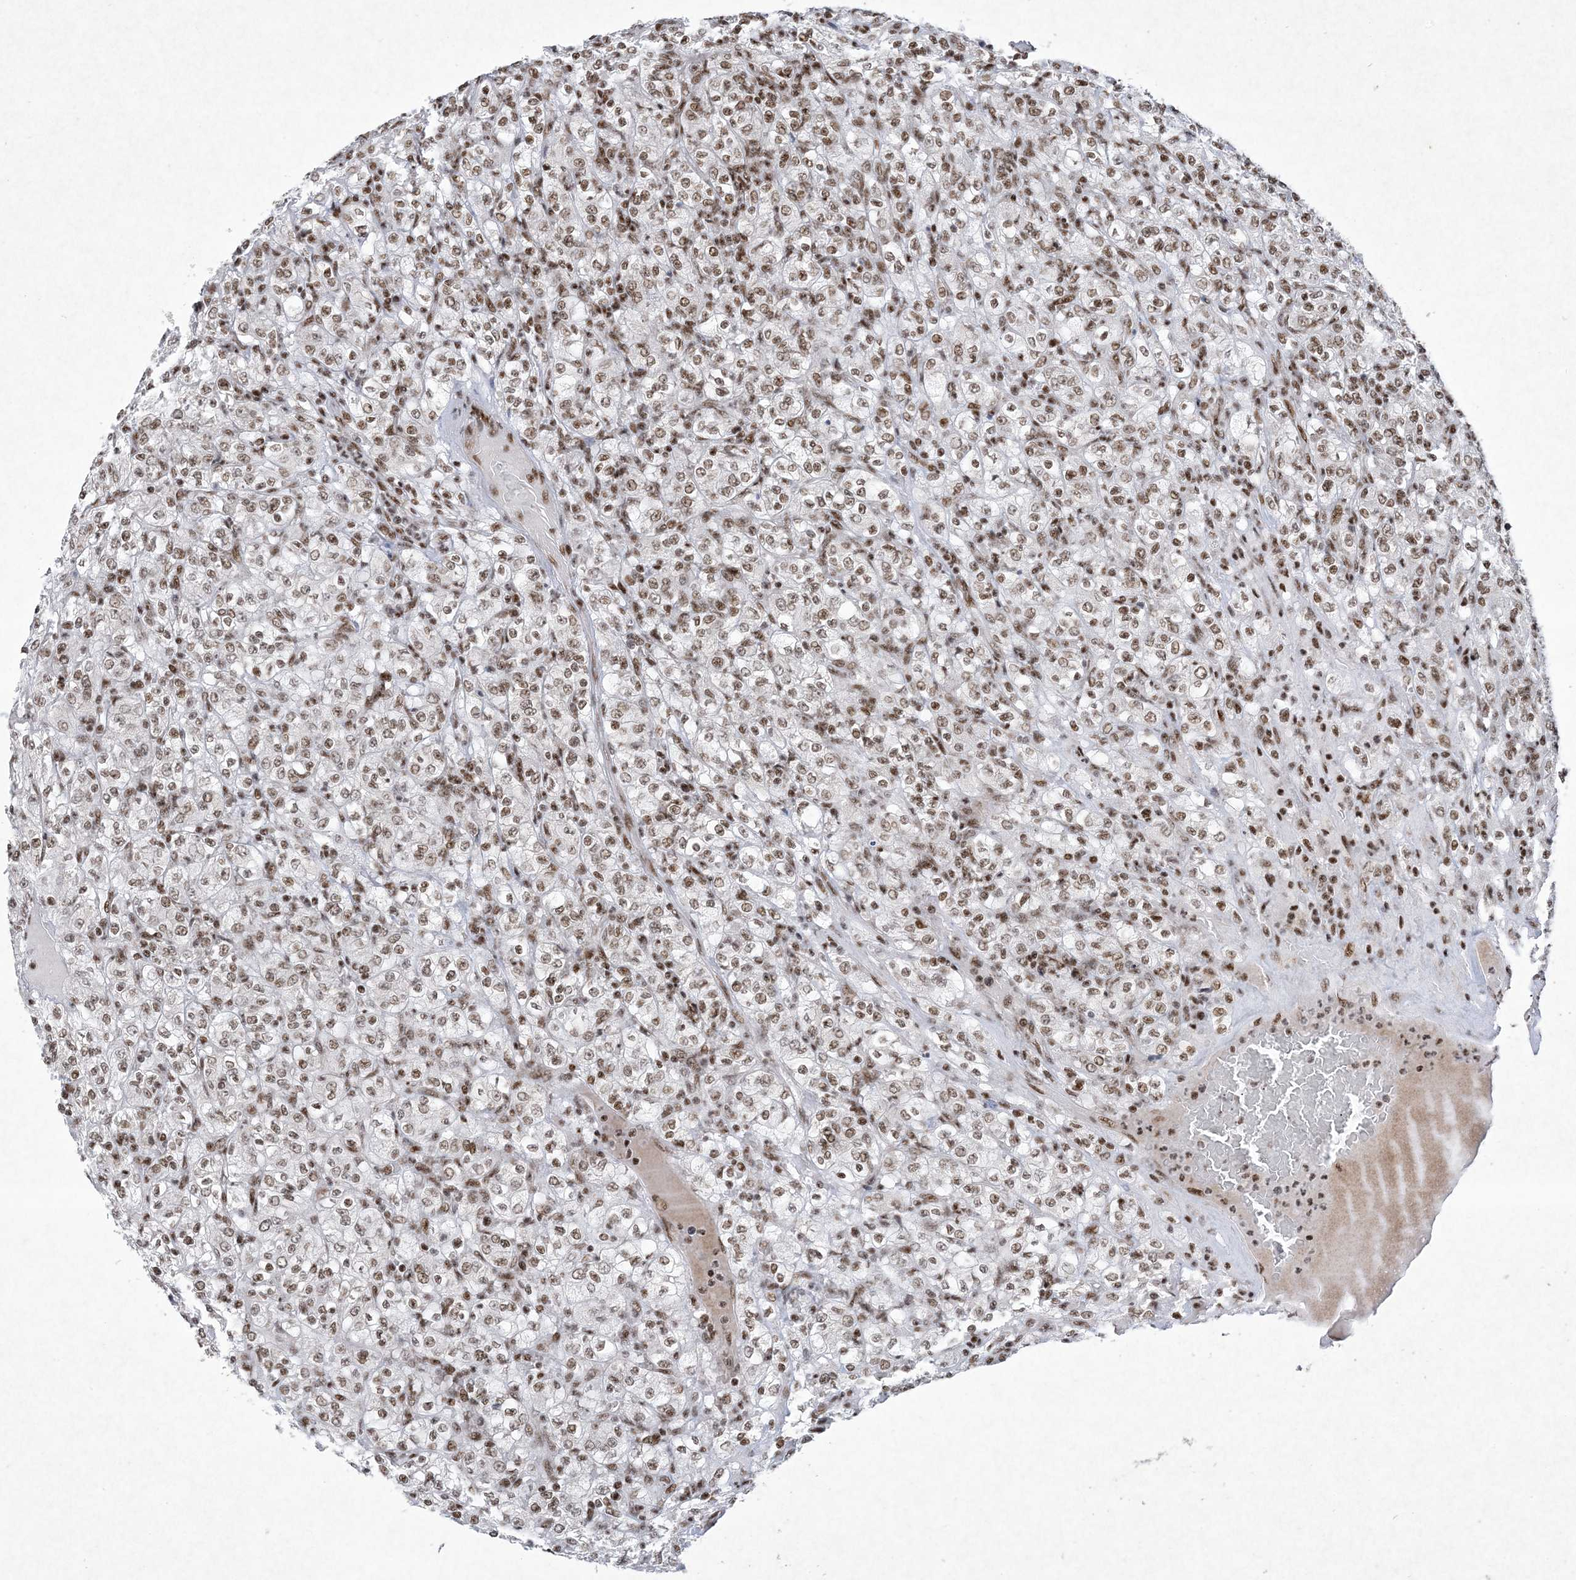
{"staining": {"intensity": "moderate", "quantity": ">75%", "location": "nuclear"}, "tissue": "renal cancer", "cell_type": "Tumor cells", "image_type": "cancer", "snomed": [{"axis": "morphology", "description": "Normal tissue, NOS"}, {"axis": "morphology", "description": "Adenocarcinoma, NOS"}, {"axis": "topography", "description": "Kidney"}], "caption": "Renal adenocarcinoma stained with immunohistochemistry (IHC) displays moderate nuclear positivity in approximately >75% of tumor cells.", "gene": "PKNOX2", "patient": {"sex": "female", "age": 72}}